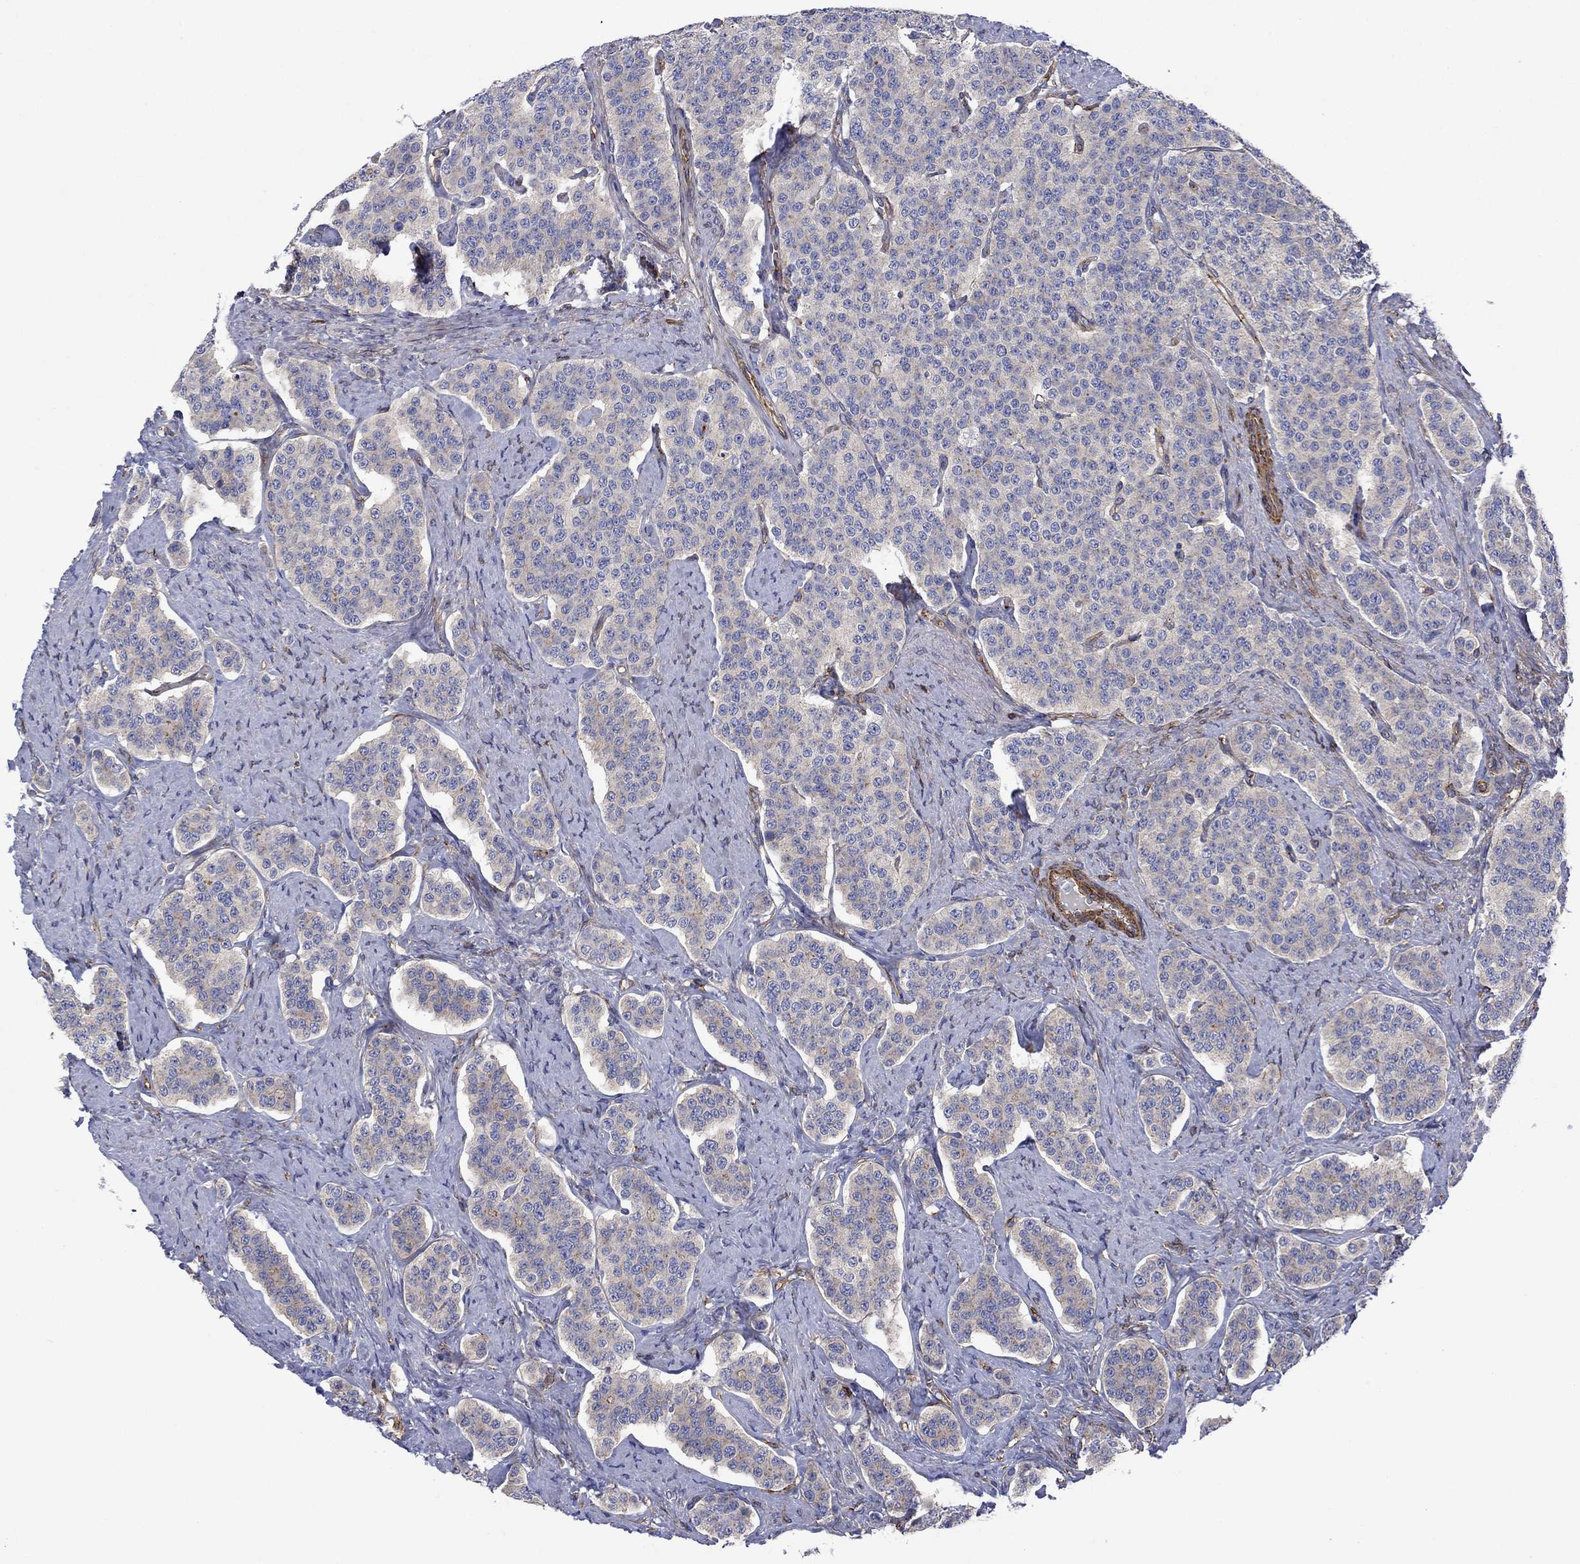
{"staining": {"intensity": "moderate", "quantity": "<25%", "location": "cytoplasmic/membranous"}, "tissue": "carcinoid", "cell_type": "Tumor cells", "image_type": "cancer", "snomed": [{"axis": "morphology", "description": "Carcinoid, malignant, NOS"}, {"axis": "topography", "description": "Small intestine"}], "caption": "Tumor cells show low levels of moderate cytoplasmic/membranous staining in about <25% of cells in carcinoid.", "gene": "PAG1", "patient": {"sex": "female", "age": 58}}